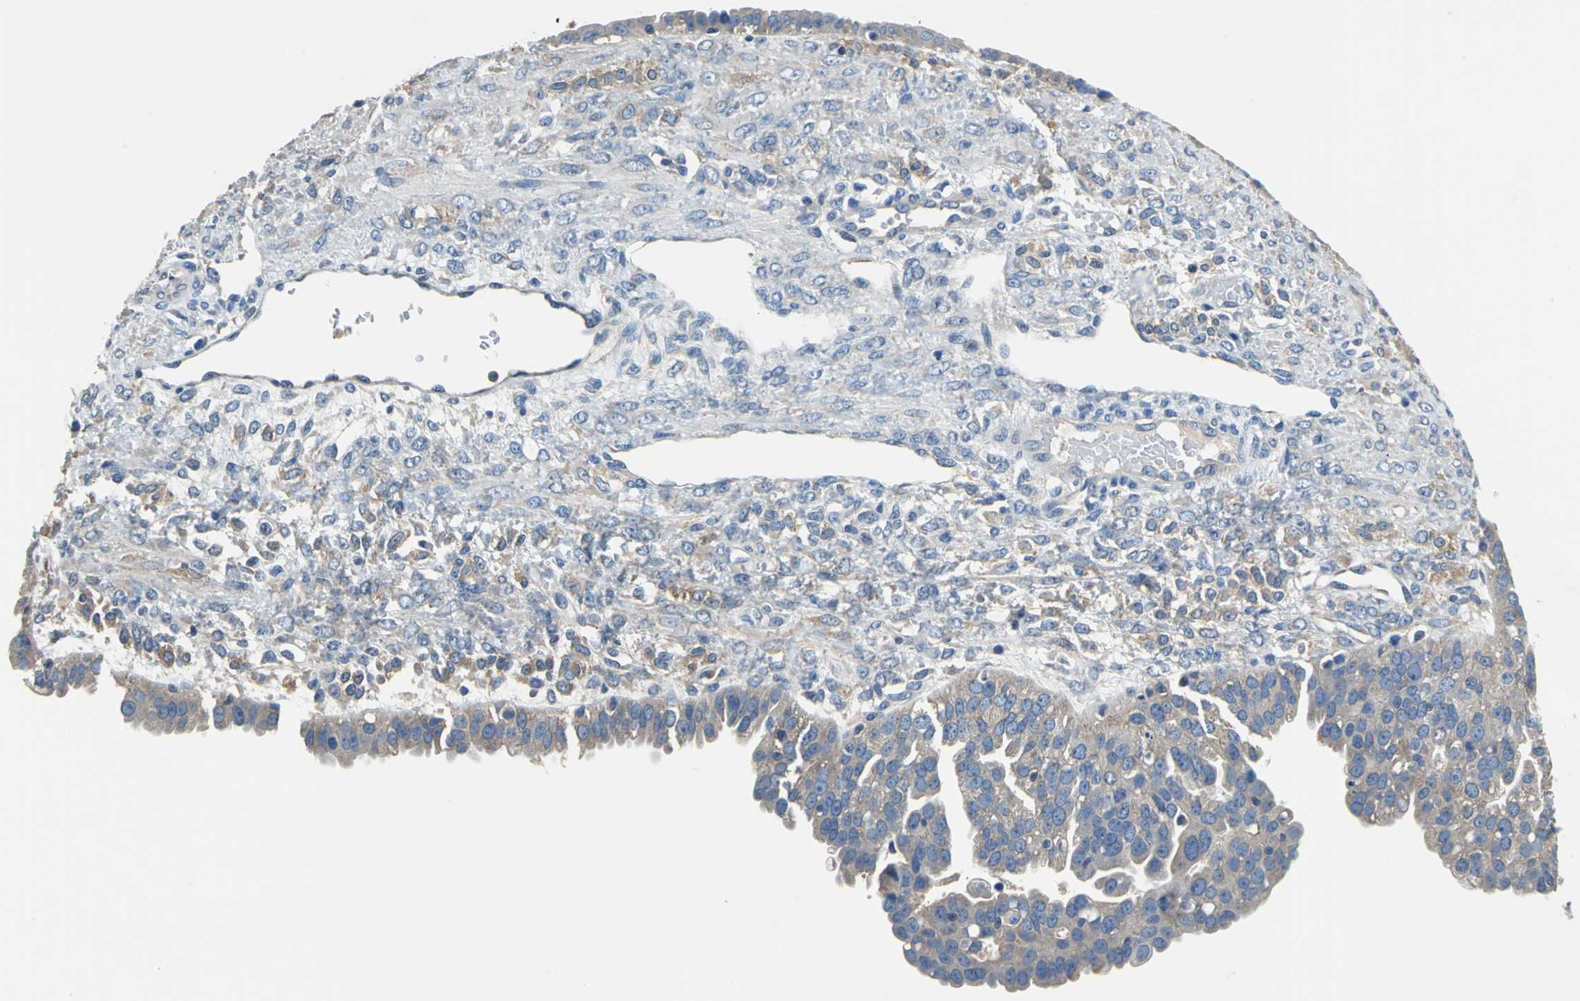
{"staining": {"intensity": "weak", "quantity": "25%-75%", "location": "cytoplasmic/membranous"}, "tissue": "ovarian cancer", "cell_type": "Tumor cells", "image_type": "cancer", "snomed": [{"axis": "morphology", "description": "Carcinoma, NOS"}, {"axis": "topography", "description": "Soft tissue"}, {"axis": "topography", "description": "Ovary"}], "caption": "IHC image of human ovarian cancer (carcinoma) stained for a protein (brown), which exhibits low levels of weak cytoplasmic/membranous staining in about 25%-75% of tumor cells.", "gene": "PRKCA", "patient": {"sex": "female", "age": 54}}